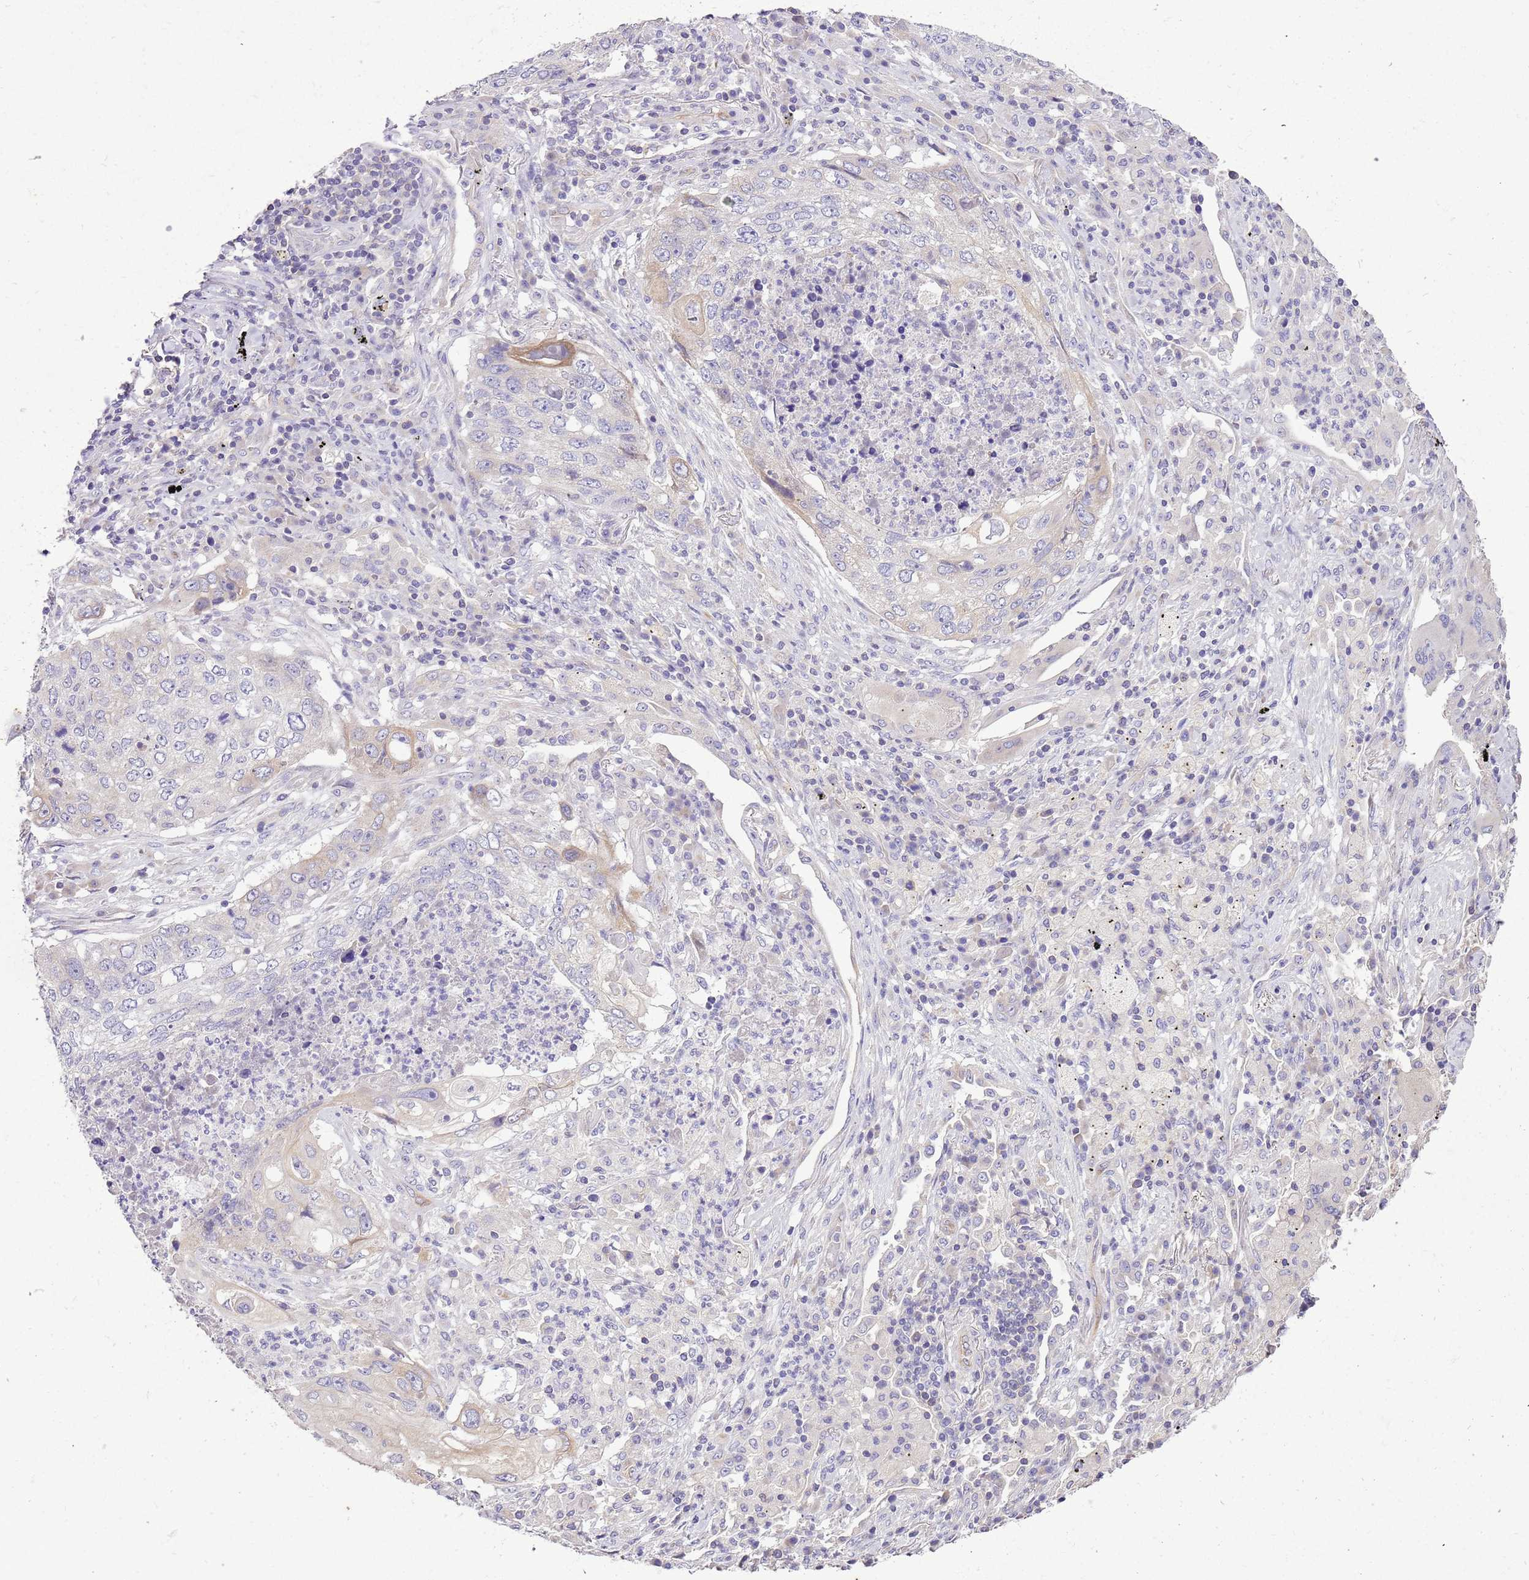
{"staining": {"intensity": "weak", "quantity": "<25%", "location": "cytoplasmic/membranous"}, "tissue": "lung cancer", "cell_type": "Tumor cells", "image_type": "cancer", "snomed": [{"axis": "morphology", "description": "Squamous cell carcinoma, NOS"}, {"axis": "topography", "description": "Lung"}], "caption": "This is an immunohistochemistry (IHC) image of squamous cell carcinoma (lung). There is no positivity in tumor cells.", "gene": "GLCE", "patient": {"sex": "female", "age": 63}}